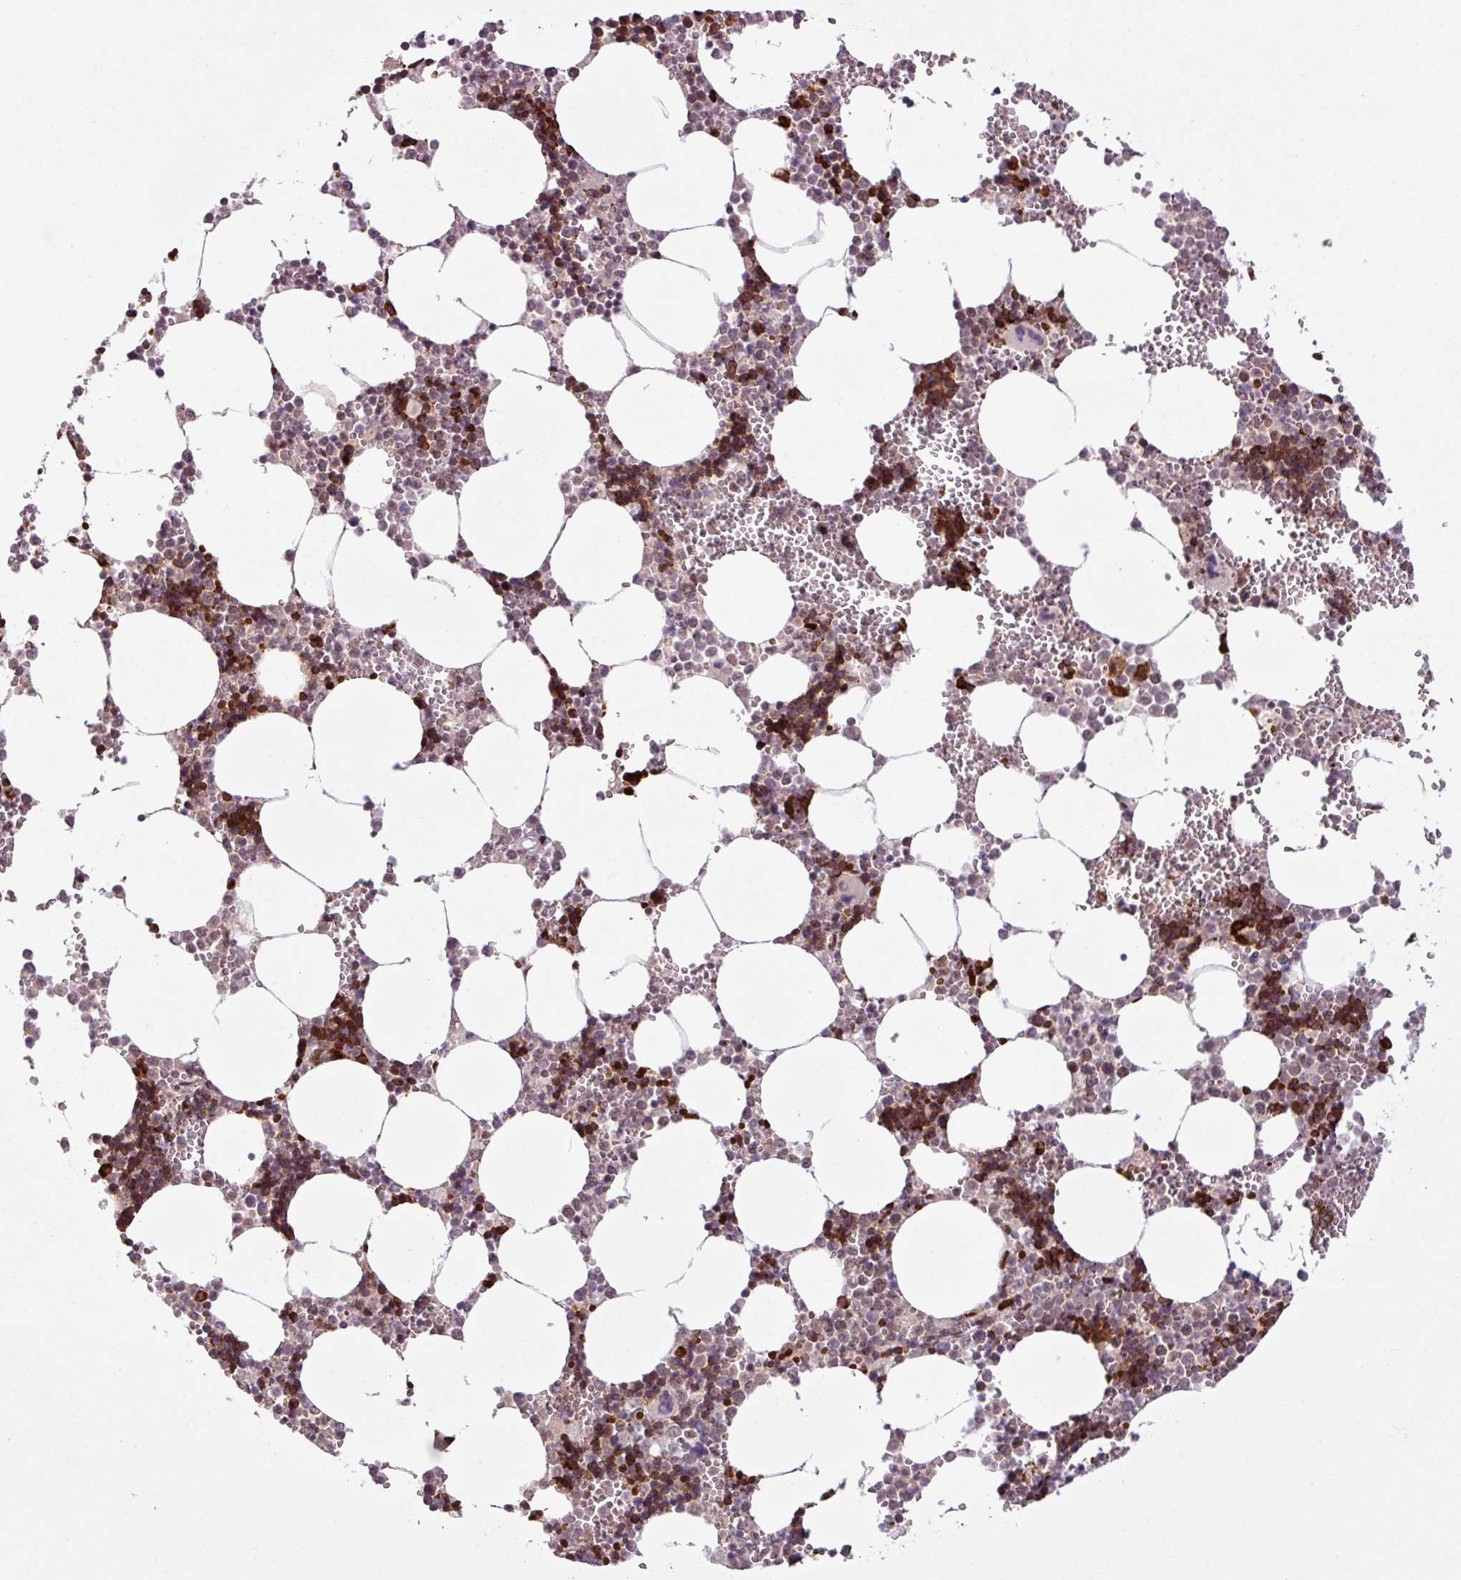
{"staining": {"intensity": "strong", "quantity": "25%-75%", "location": "cytoplasmic/membranous,nuclear"}, "tissue": "bone marrow", "cell_type": "Hematopoietic cells", "image_type": "normal", "snomed": [{"axis": "morphology", "description": "Normal tissue, NOS"}, {"axis": "topography", "description": "Bone marrow"}], "caption": "IHC staining of unremarkable bone marrow, which shows high levels of strong cytoplasmic/membranous,nuclear staining in about 25%-75% of hematopoietic cells indicating strong cytoplasmic/membranous,nuclear protein staining. The staining was performed using DAB (3,3'-diaminobenzidine) (brown) for protein detection and nuclei were counterstained in hematoxylin (blue).", "gene": "PRDM5", "patient": {"sex": "male", "age": 54}}